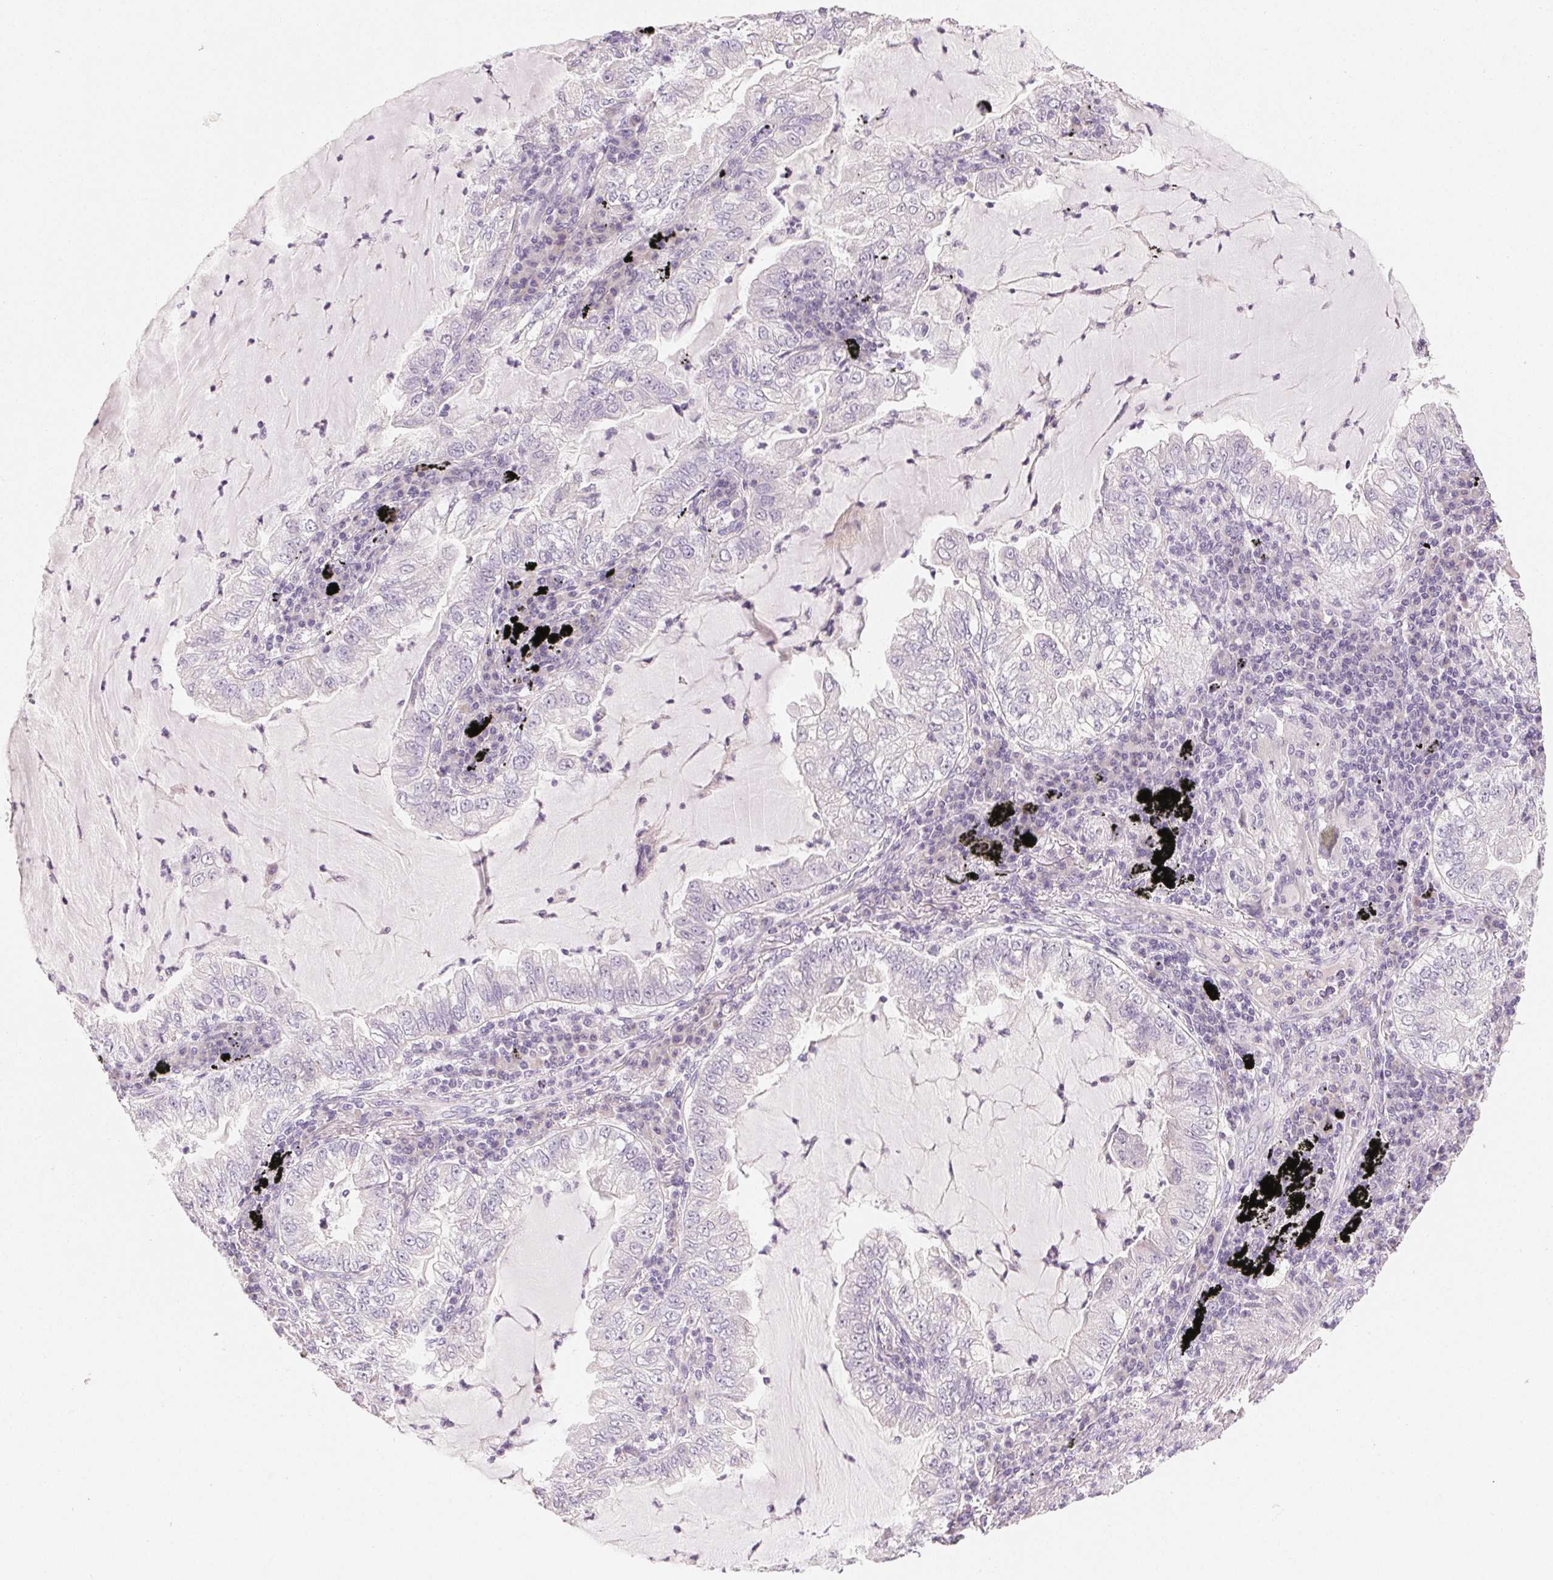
{"staining": {"intensity": "negative", "quantity": "none", "location": "none"}, "tissue": "lung cancer", "cell_type": "Tumor cells", "image_type": "cancer", "snomed": [{"axis": "morphology", "description": "Adenocarcinoma, NOS"}, {"axis": "topography", "description": "Lung"}], "caption": "A photomicrograph of lung adenocarcinoma stained for a protein exhibits no brown staining in tumor cells. Brightfield microscopy of immunohistochemistry (IHC) stained with DAB (3,3'-diaminobenzidine) (brown) and hematoxylin (blue), captured at high magnification.", "gene": "MYBL1", "patient": {"sex": "female", "age": 73}}